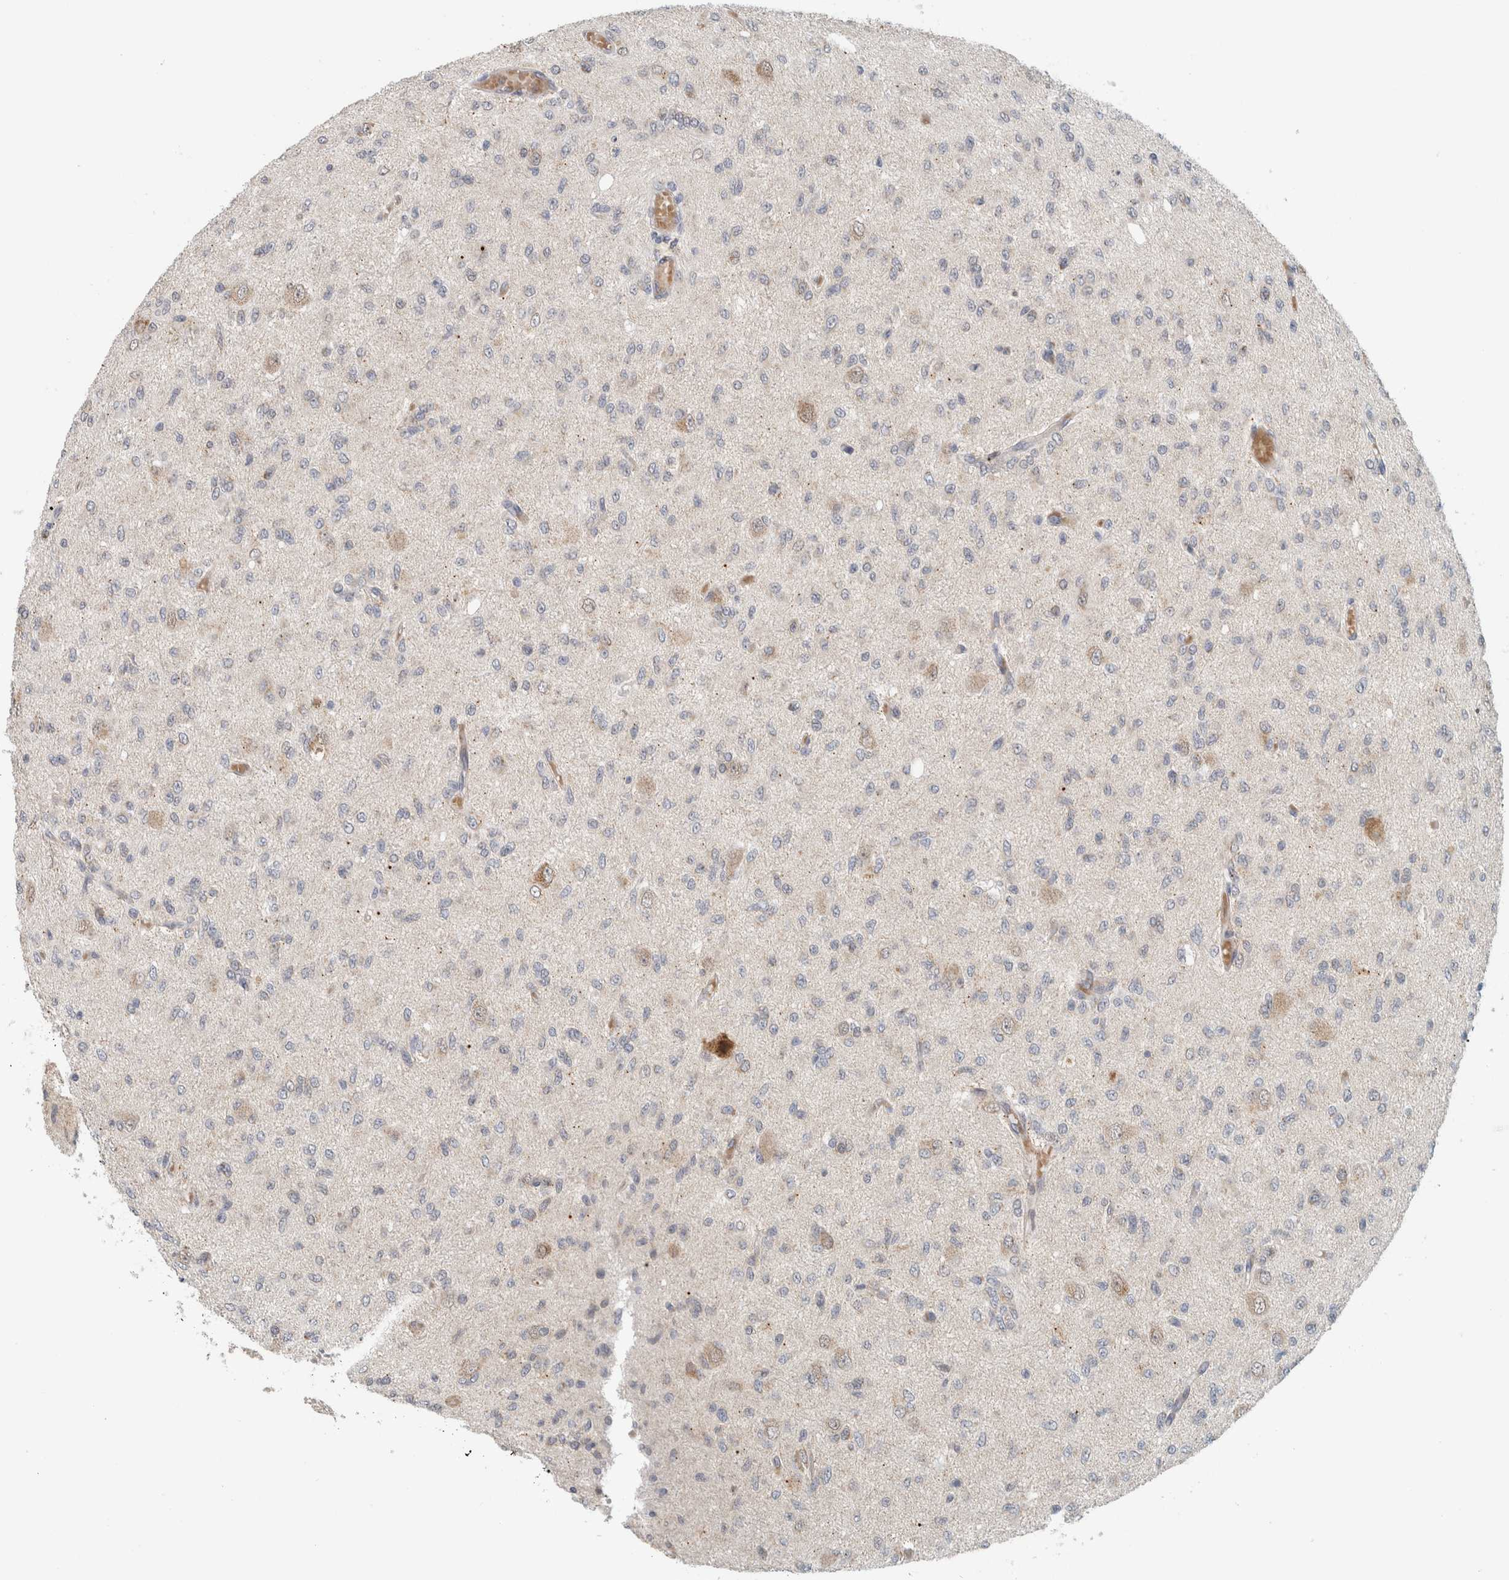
{"staining": {"intensity": "negative", "quantity": "none", "location": "none"}, "tissue": "glioma", "cell_type": "Tumor cells", "image_type": "cancer", "snomed": [{"axis": "morphology", "description": "Glioma, malignant, High grade"}, {"axis": "topography", "description": "Brain"}], "caption": "IHC histopathology image of high-grade glioma (malignant) stained for a protein (brown), which reveals no staining in tumor cells.", "gene": "CRAT", "patient": {"sex": "female", "age": 59}}